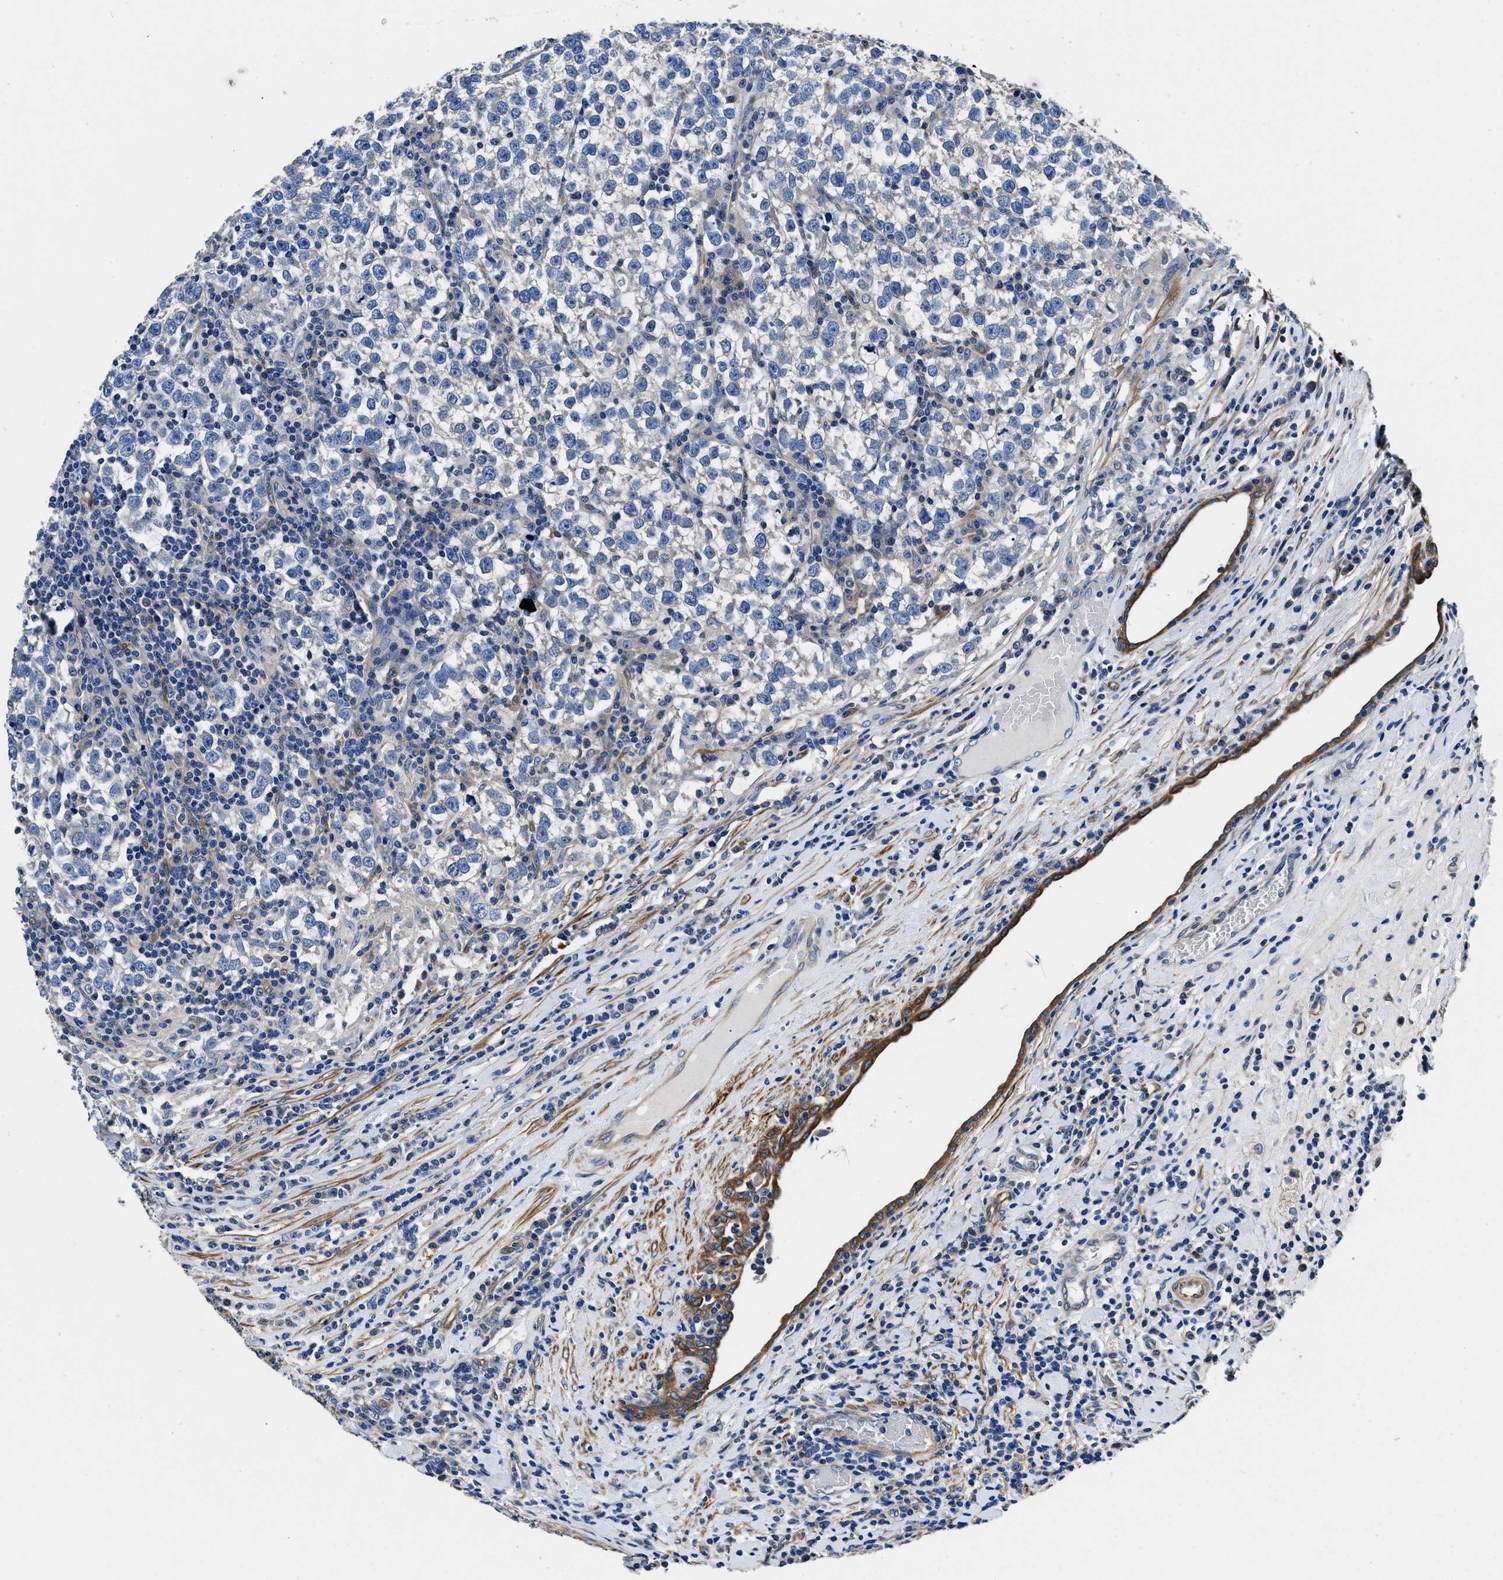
{"staining": {"intensity": "negative", "quantity": "none", "location": "none"}, "tissue": "testis cancer", "cell_type": "Tumor cells", "image_type": "cancer", "snomed": [{"axis": "morphology", "description": "Normal tissue, NOS"}, {"axis": "morphology", "description": "Seminoma, NOS"}, {"axis": "topography", "description": "Testis"}], "caption": "DAB immunohistochemical staining of human testis cancer shows no significant expression in tumor cells.", "gene": "NEU1", "patient": {"sex": "male", "age": 43}}